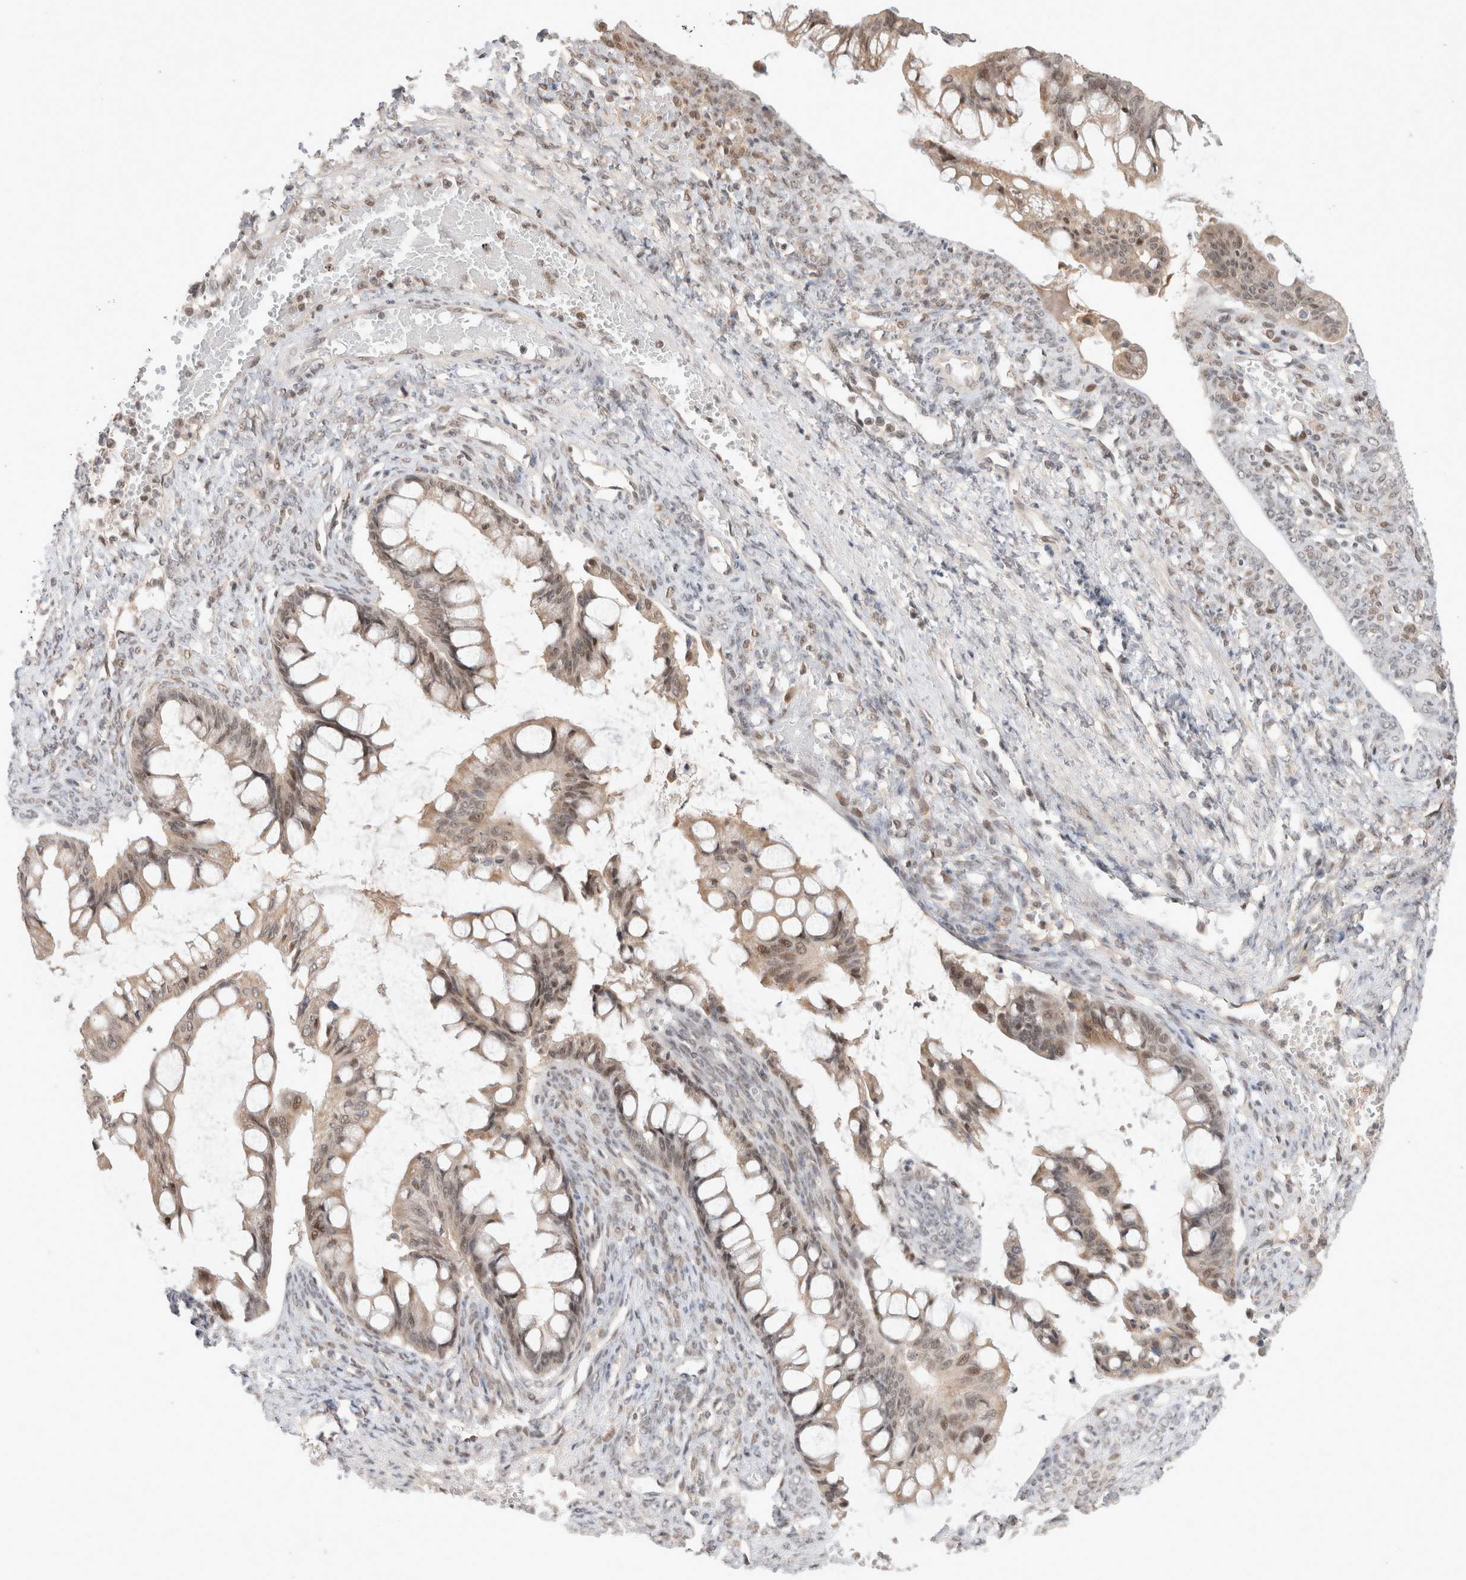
{"staining": {"intensity": "weak", "quantity": ">75%", "location": "cytoplasmic/membranous,nuclear"}, "tissue": "ovarian cancer", "cell_type": "Tumor cells", "image_type": "cancer", "snomed": [{"axis": "morphology", "description": "Cystadenocarcinoma, mucinous, NOS"}, {"axis": "topography", "description": "Ovary"}], "caption": "Brown immunohistochemical staining in mucinous cystadenocarcinoma (ovarian) exhibits weak cytoplasmic/membranous and nuclear positivity in approximately >75% of tumor cells.", "gene": "SYDE2", "patient": {"sex": "female", "age": 73}}